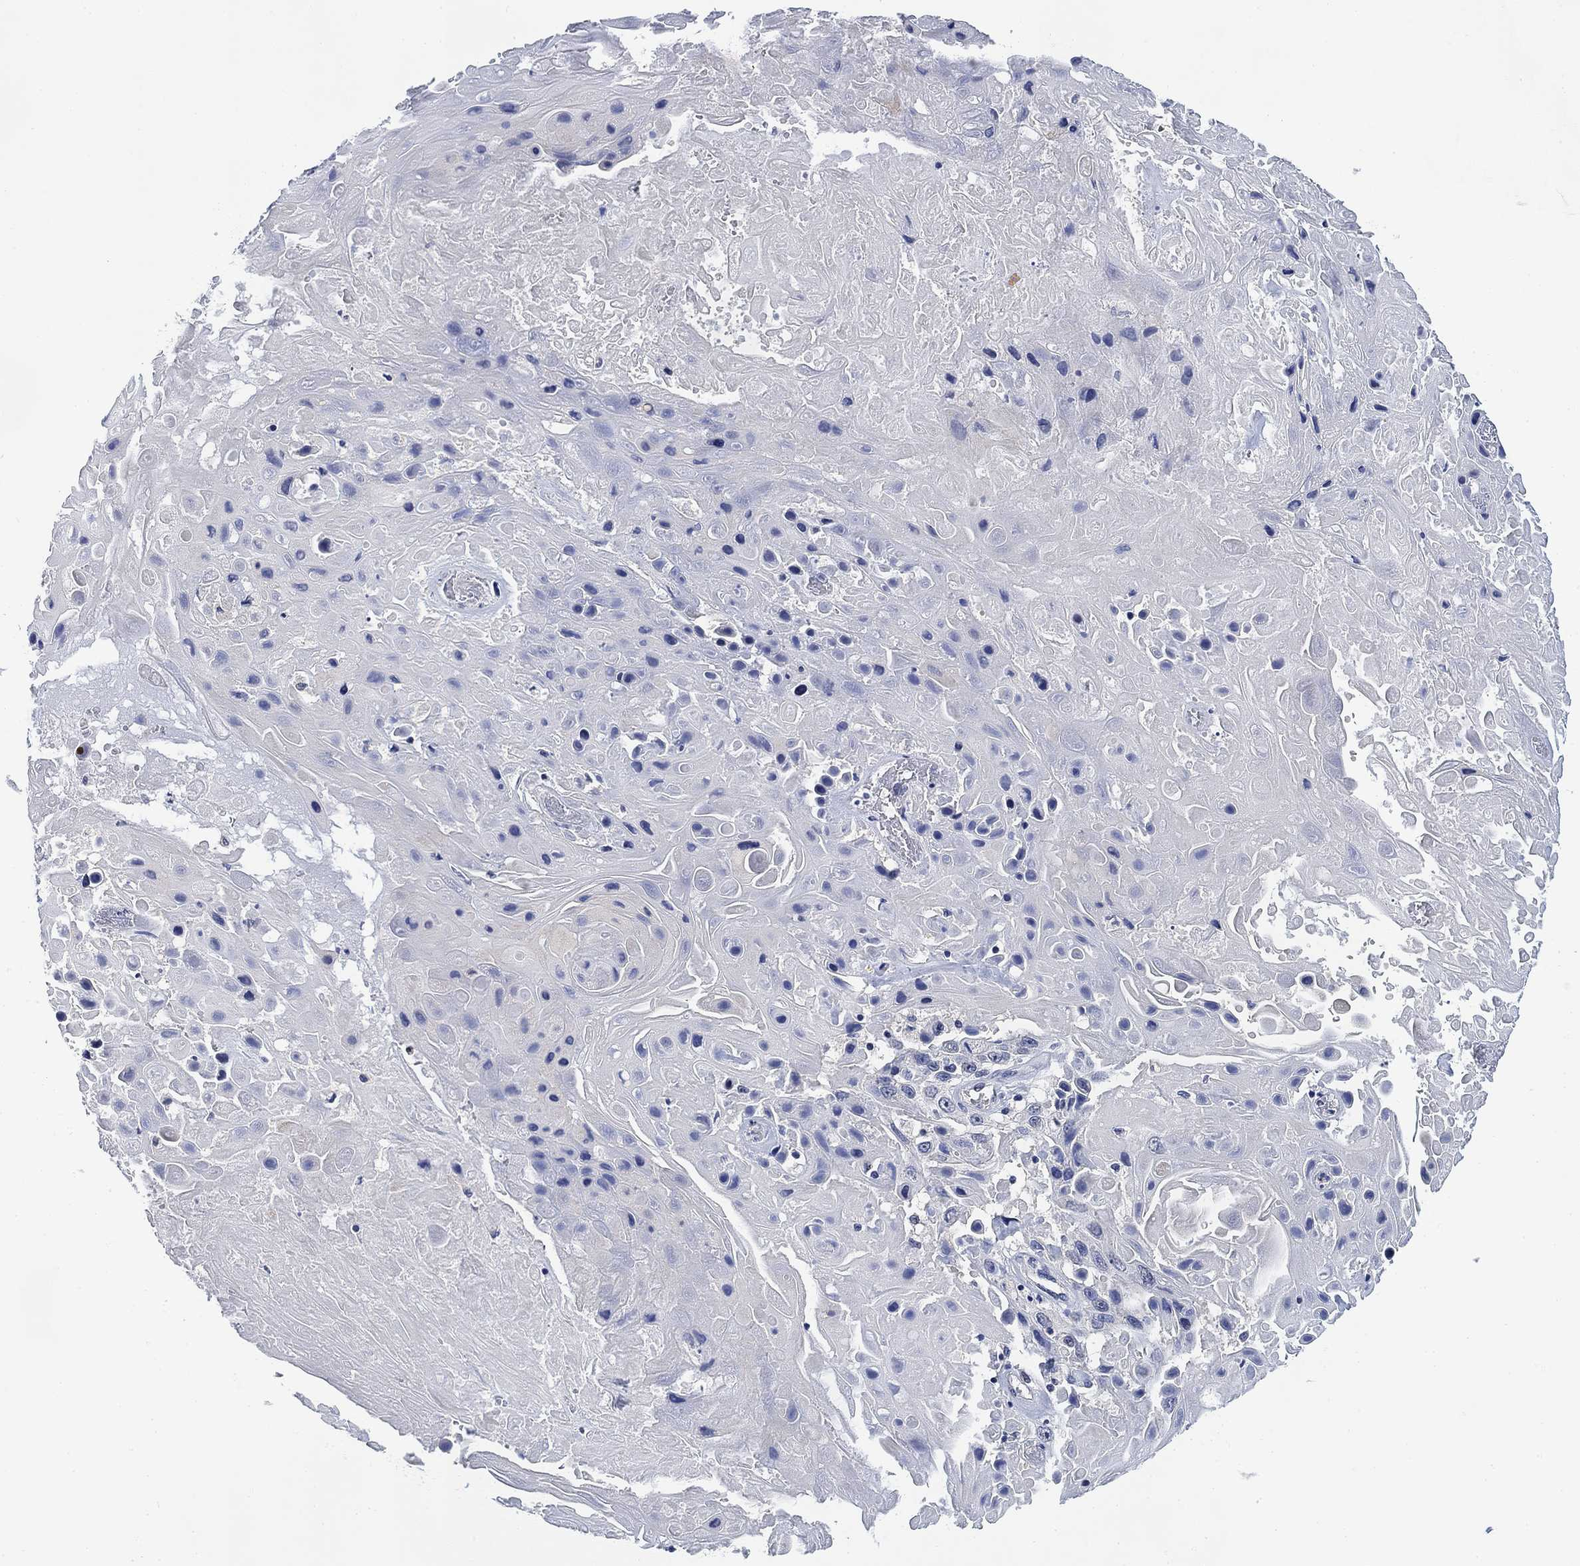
{"staining": {"intensity": "negative", "quantity": "none", "location": "none"}, "tissue": "skin cancer", "cell_type": "Tumor cells", "image_type": "cancer", "snomed": [{"axis": "morphology", "description": "Squamous cell carcinoma, NOS"}, {"axis": "topography", "description": "Skin"}], "caption": "DAB (3,3'-diaminobenzidine) immunohistochemical staining of human skin squamous cell carcinoma reveals no significant staining in tumor cells.", "gene": "DAZL", "patient": {"sex": "male", "age": 82}}